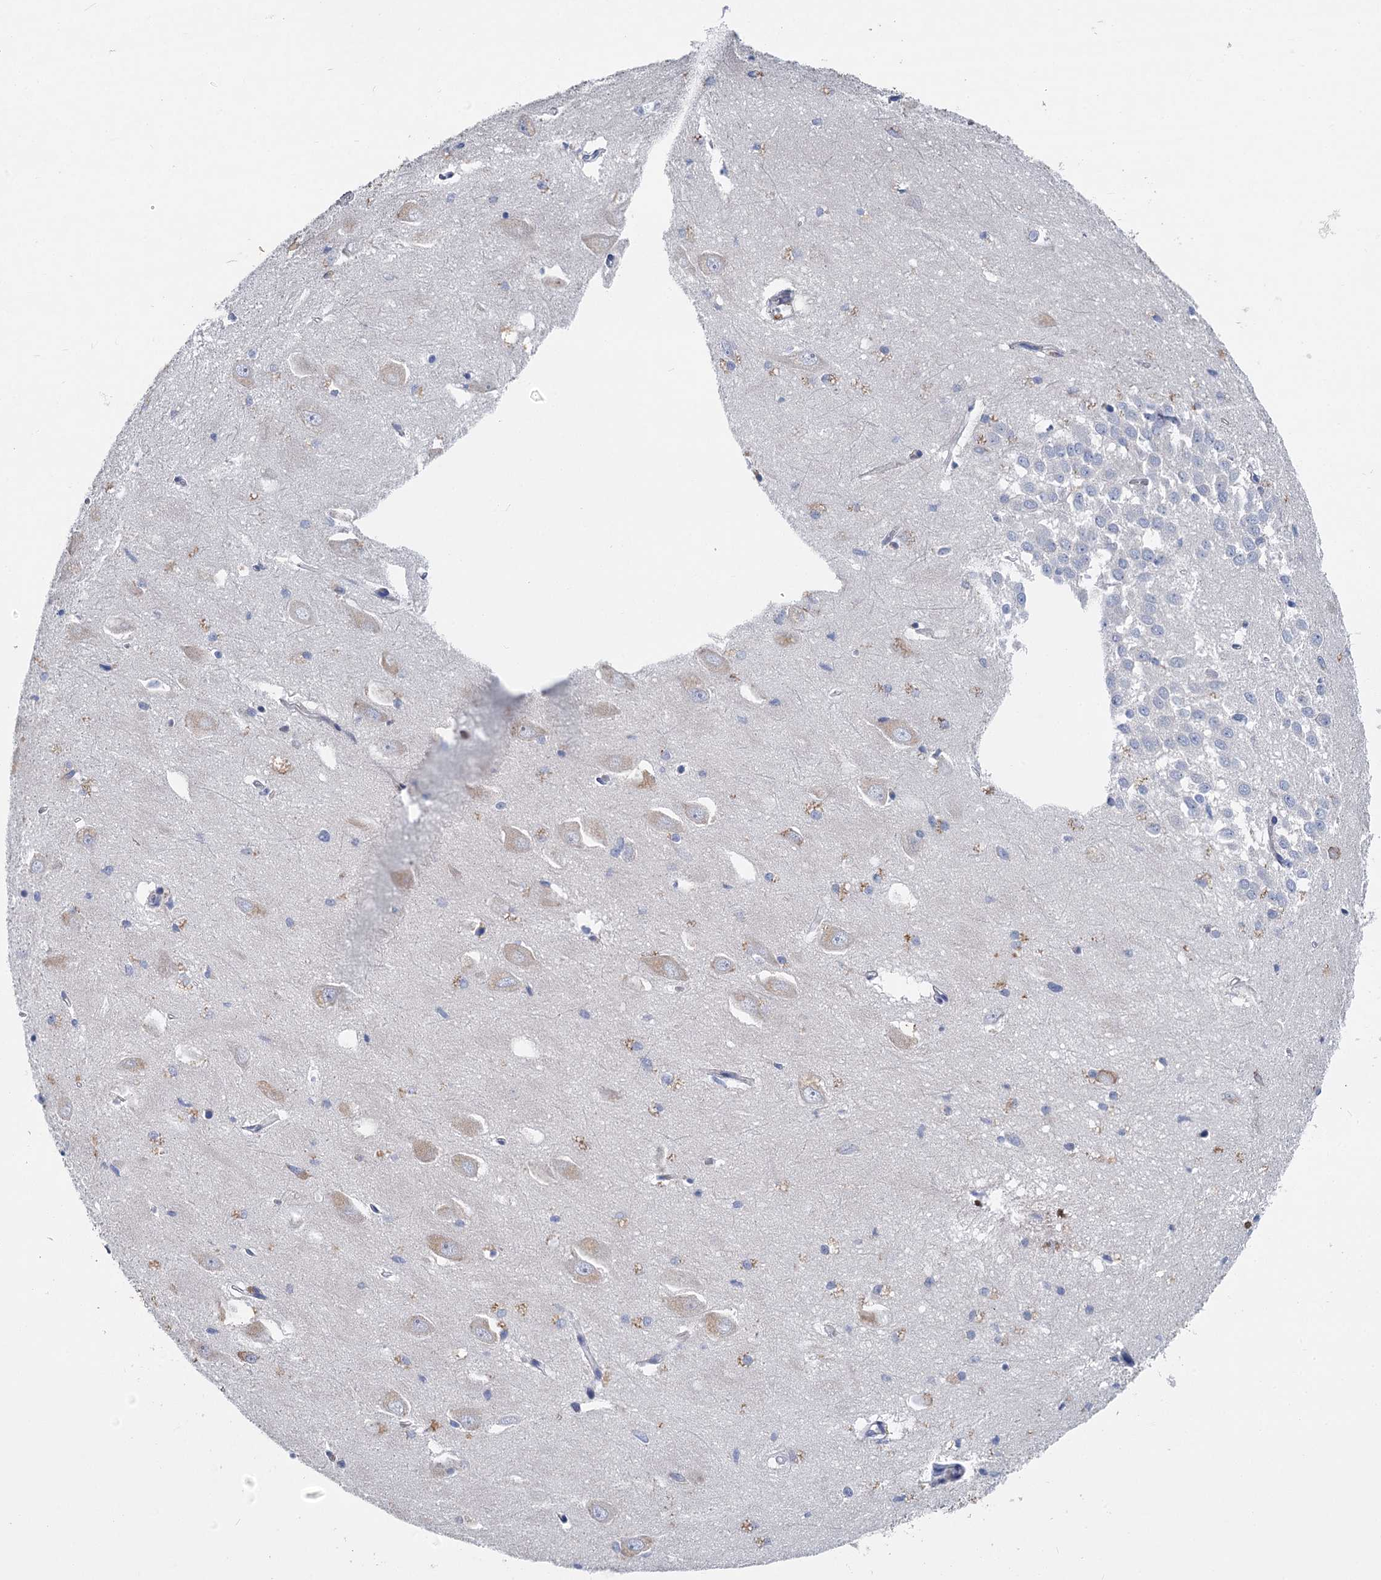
{"staining": {"intensity": "negative", "quantity": "none", "location": "none"}, "tissue": "hippocampus", "cell_type": "Glial cells", "image_type": "normal", "snomed": [{"axis": "morphology", "description": "Normal tissue, NOS"}, {"axis": "topography", "description": "Hippocampus"}], "caption": "This is an immunohistochemistry micrograph of normal human hippocampus. There is no staining in glial cells.", "gene": "ANKRD16", "patient": {"sex": "female", "age": 64}}